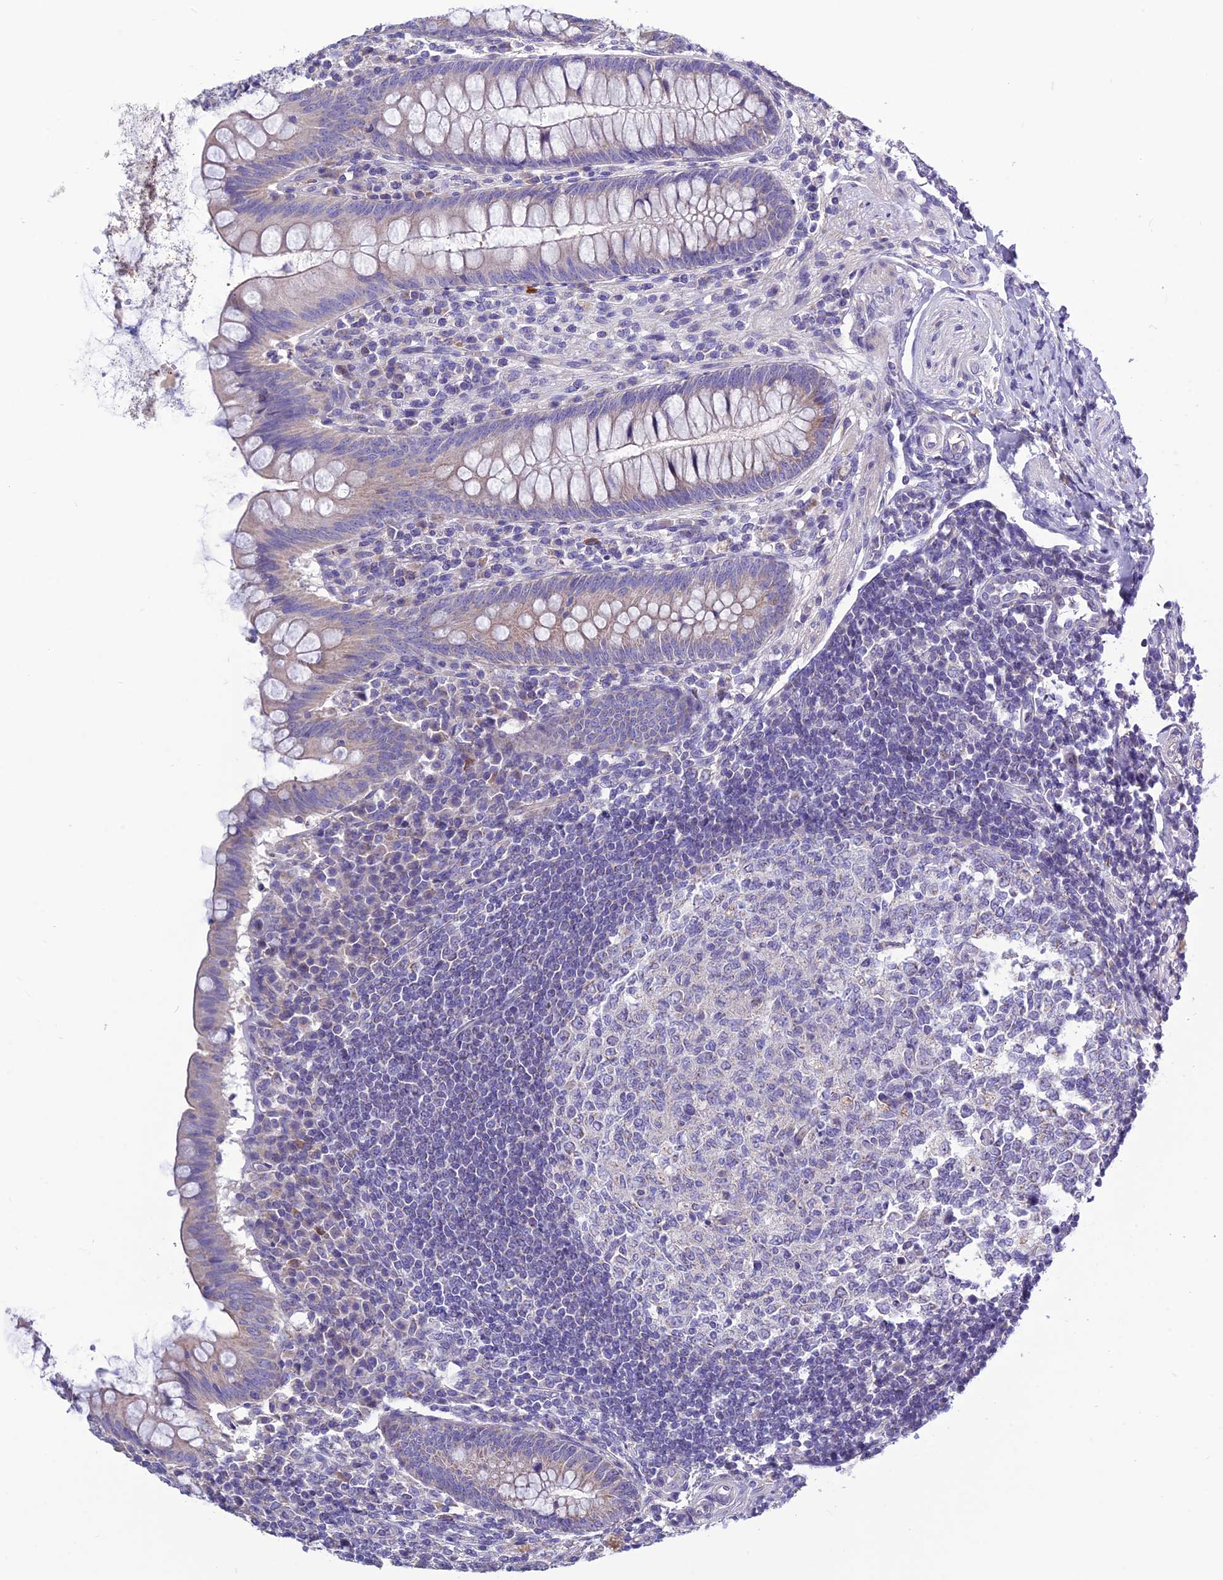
{"staining": {"intensity": "negative", "quantity": "none", "location": "none"}, "tissue": "appendix", "cell_type": "Glandular cells", "image_type": "normal", "snomed": [{"axis": "morphology", "description": "Normal tissue, NOS"}, {"axis": "topography", "description": "Appendix"}], "caption": "This photomicrograph is of benign appendix stained with immunohistochemistry (IHC) to label a protein in brown with the nuclei are counter-stained blue. There is no expression in glandular cells.", "gene": "BHMT2", "patient": {"sex": "female", "age": 33}}